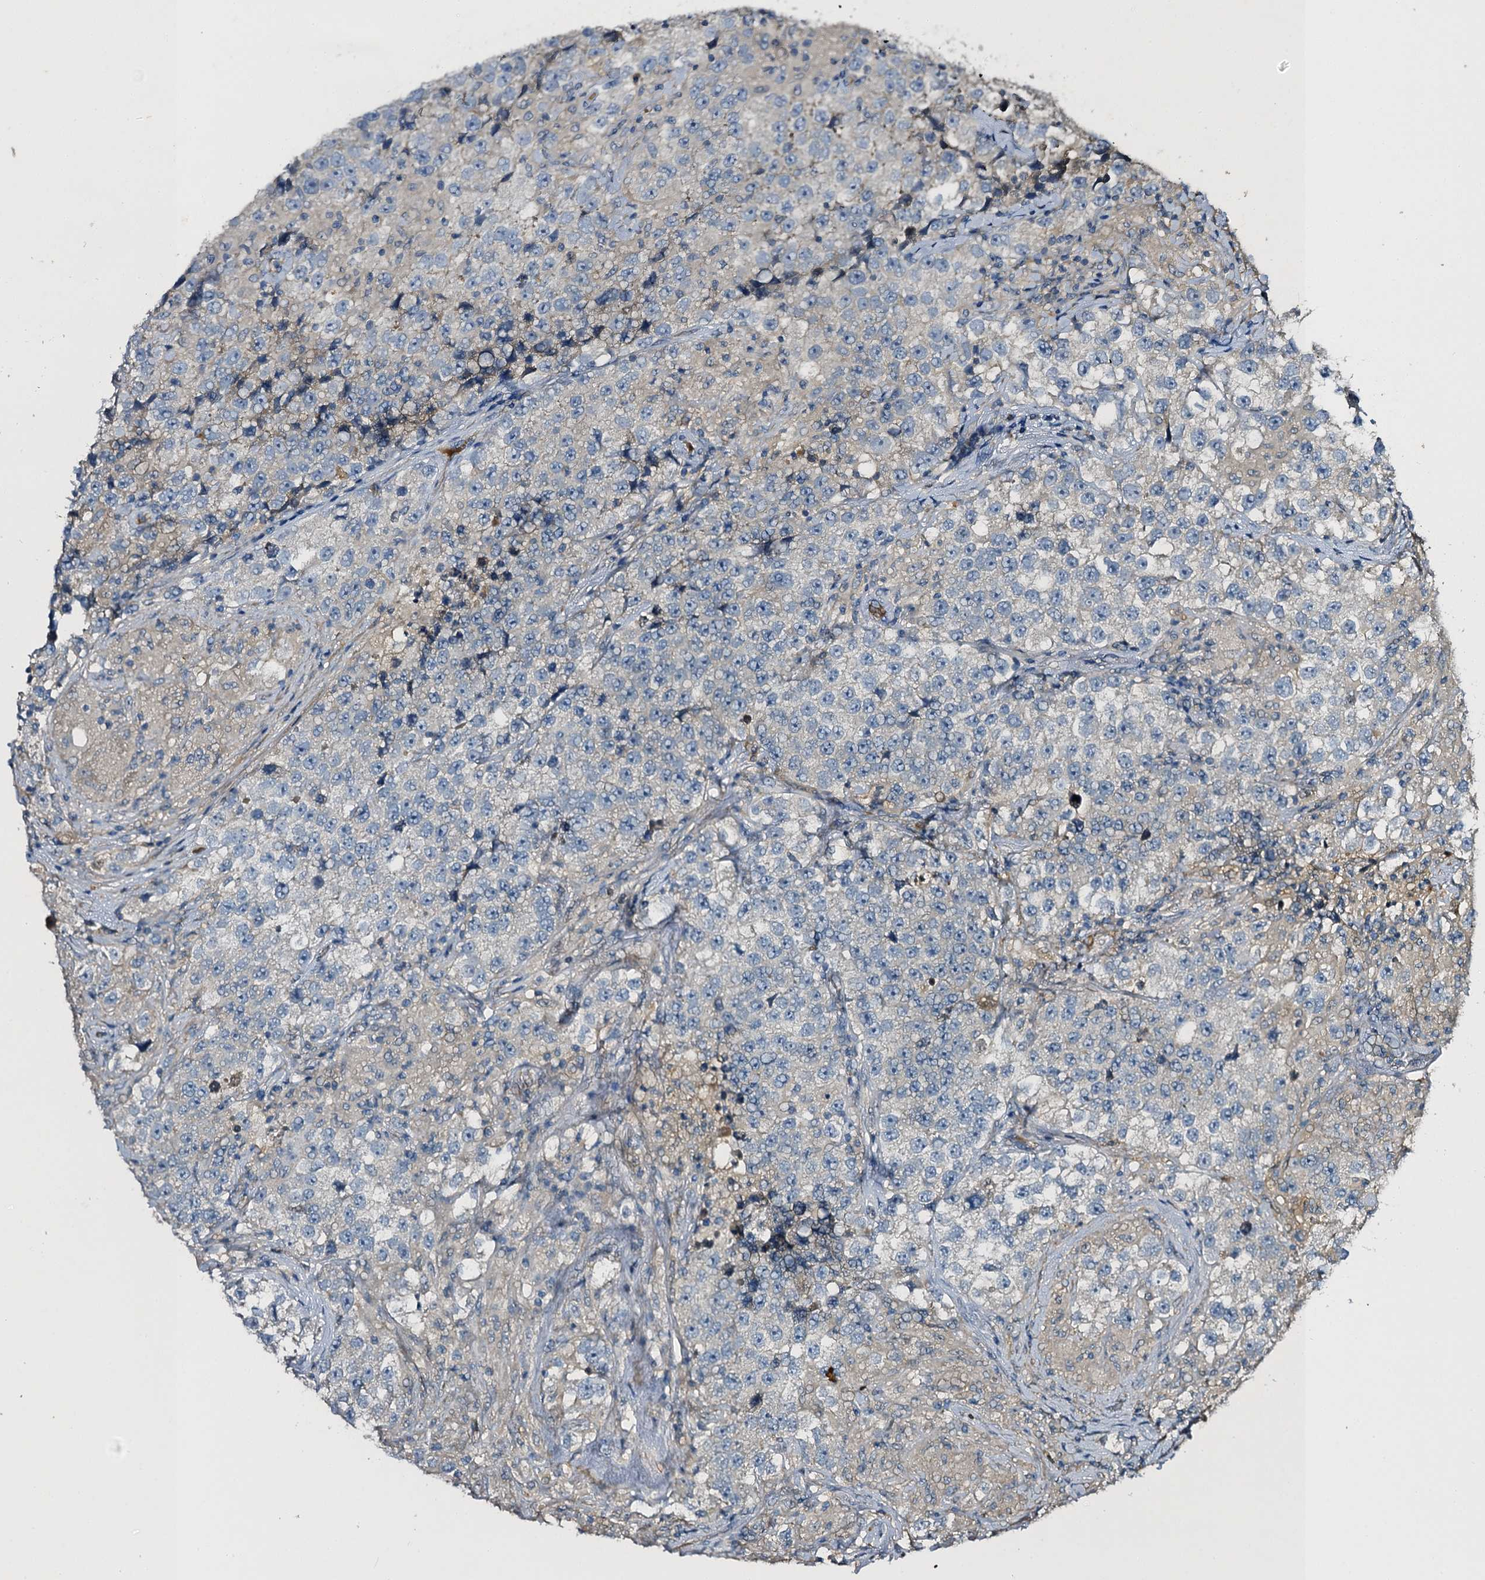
{"staining": {"intensity": "negative", "quantity": "none", "location": "none"}, "tissue": "testis cancer", "cell_type": "Tumor cells", "image_type": "cancer", "snomed": [{"axis": "morphology", "description": "Seminoma, NOS"}, {"axis": "topography", "description": "Testis"}], "caption": "High magnification brightfield microscopy of testis cancer stained with DAB (brown) and counterstained with hematoxylin (blue): tumor cells show no significant expression.", "gene": "SLC11A2", "patient": {"sex": "male", "age": 46}}